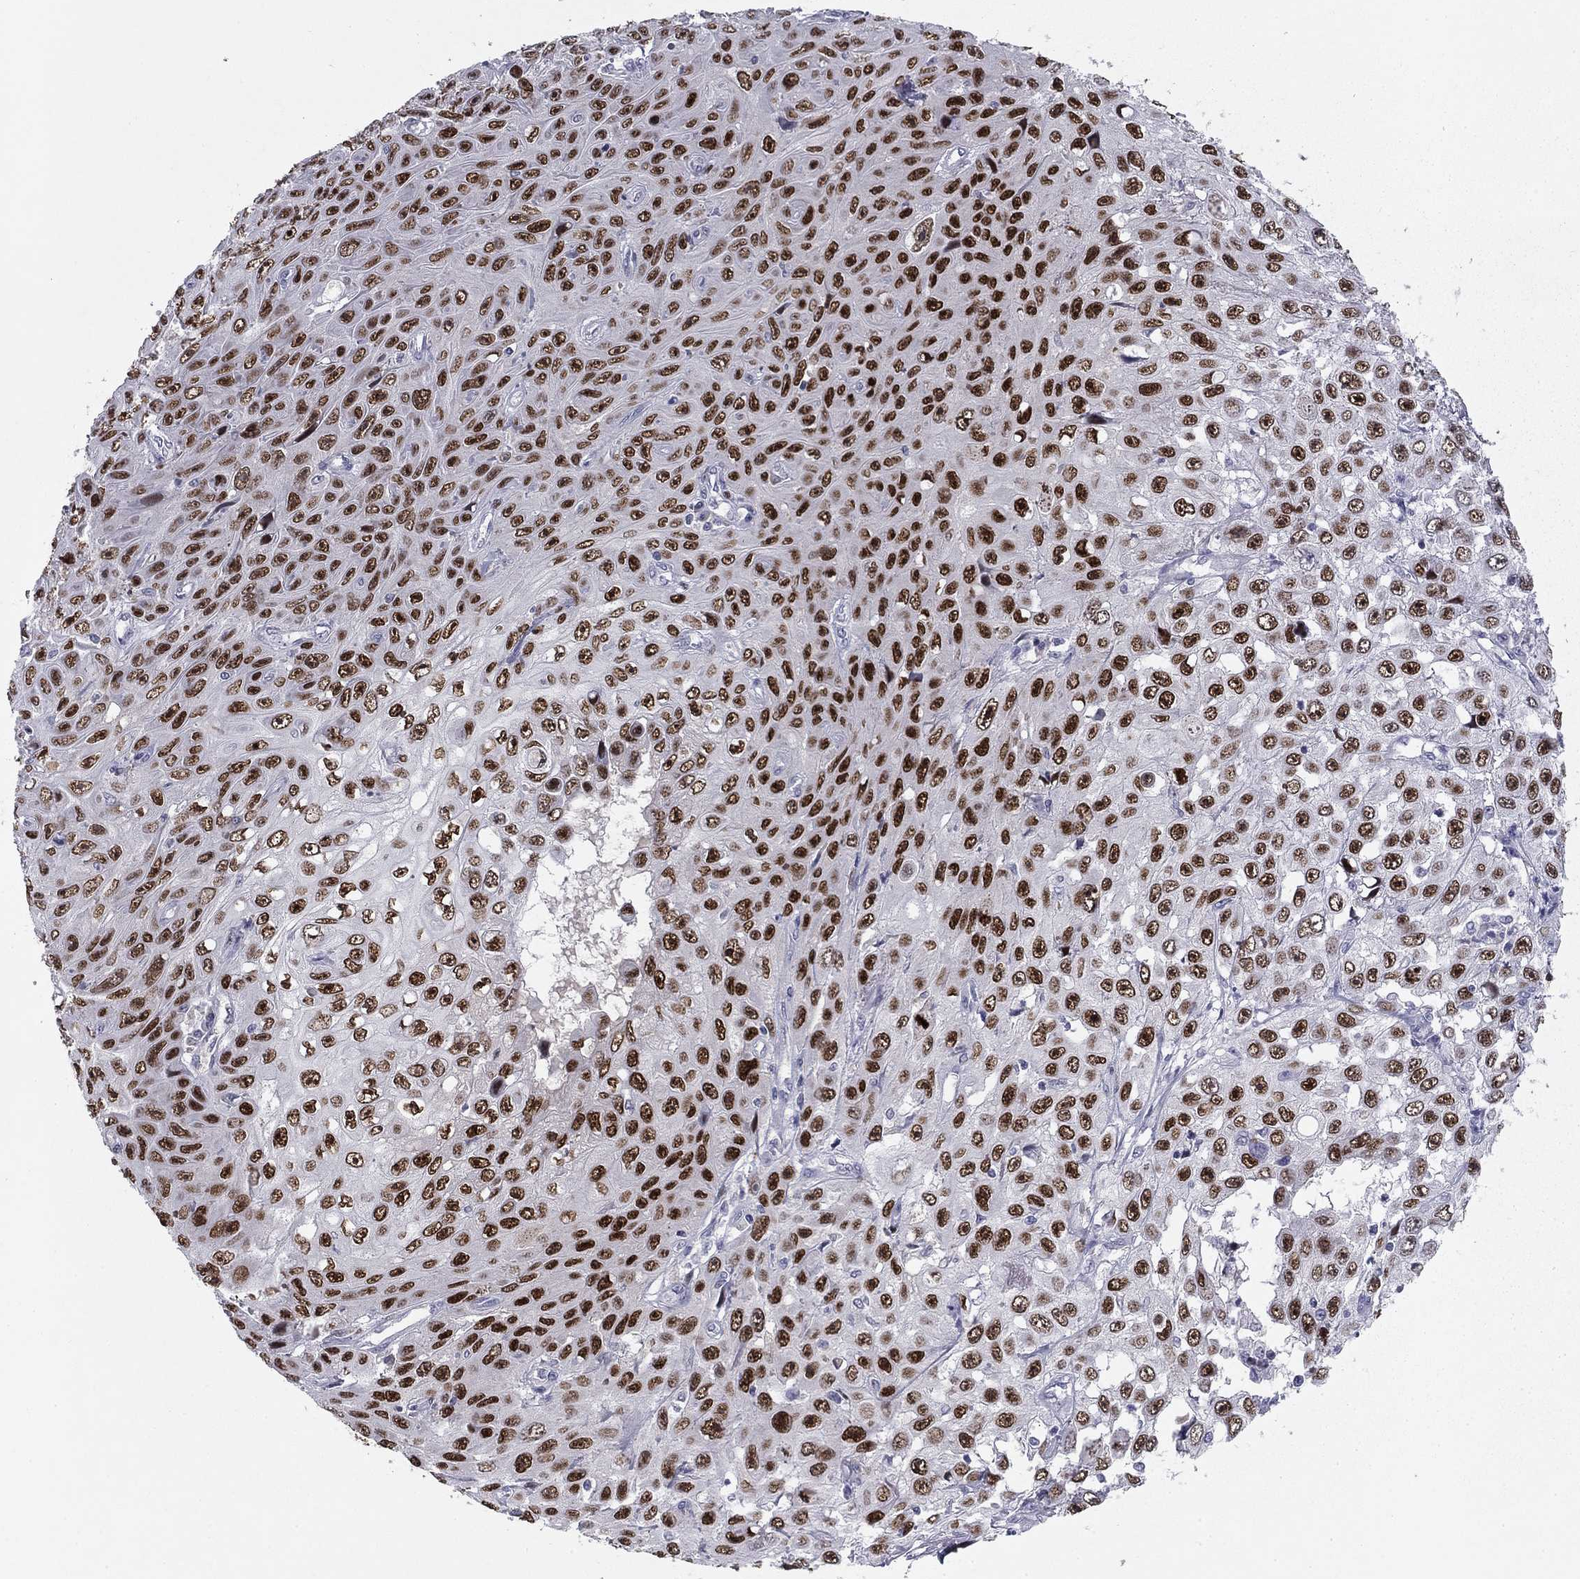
{"staining": {"intensity": "strong", "quantity": ">75%", "location": "nuclear"}, "tissue": "skin cancer", "cell_type": "Tumor cells", "image_type": "cancer", "snomed": [{"axis": "morphology", "description": "Squamous cell carcinoma, NOS"}, {"axis": "topography", "description": "Skin"}], "caption": "A high-resolution histopathology image shows IHC staining of skin cancer (squamous cell carcinoma), which shows strong nuclear expression in approximately >75% of tumor cells. (brown staining indicates protein expression, while blue staining denotes nuclei).", "gene": "TFAP2B", "patient": {"sex": "male", "age": 82}}